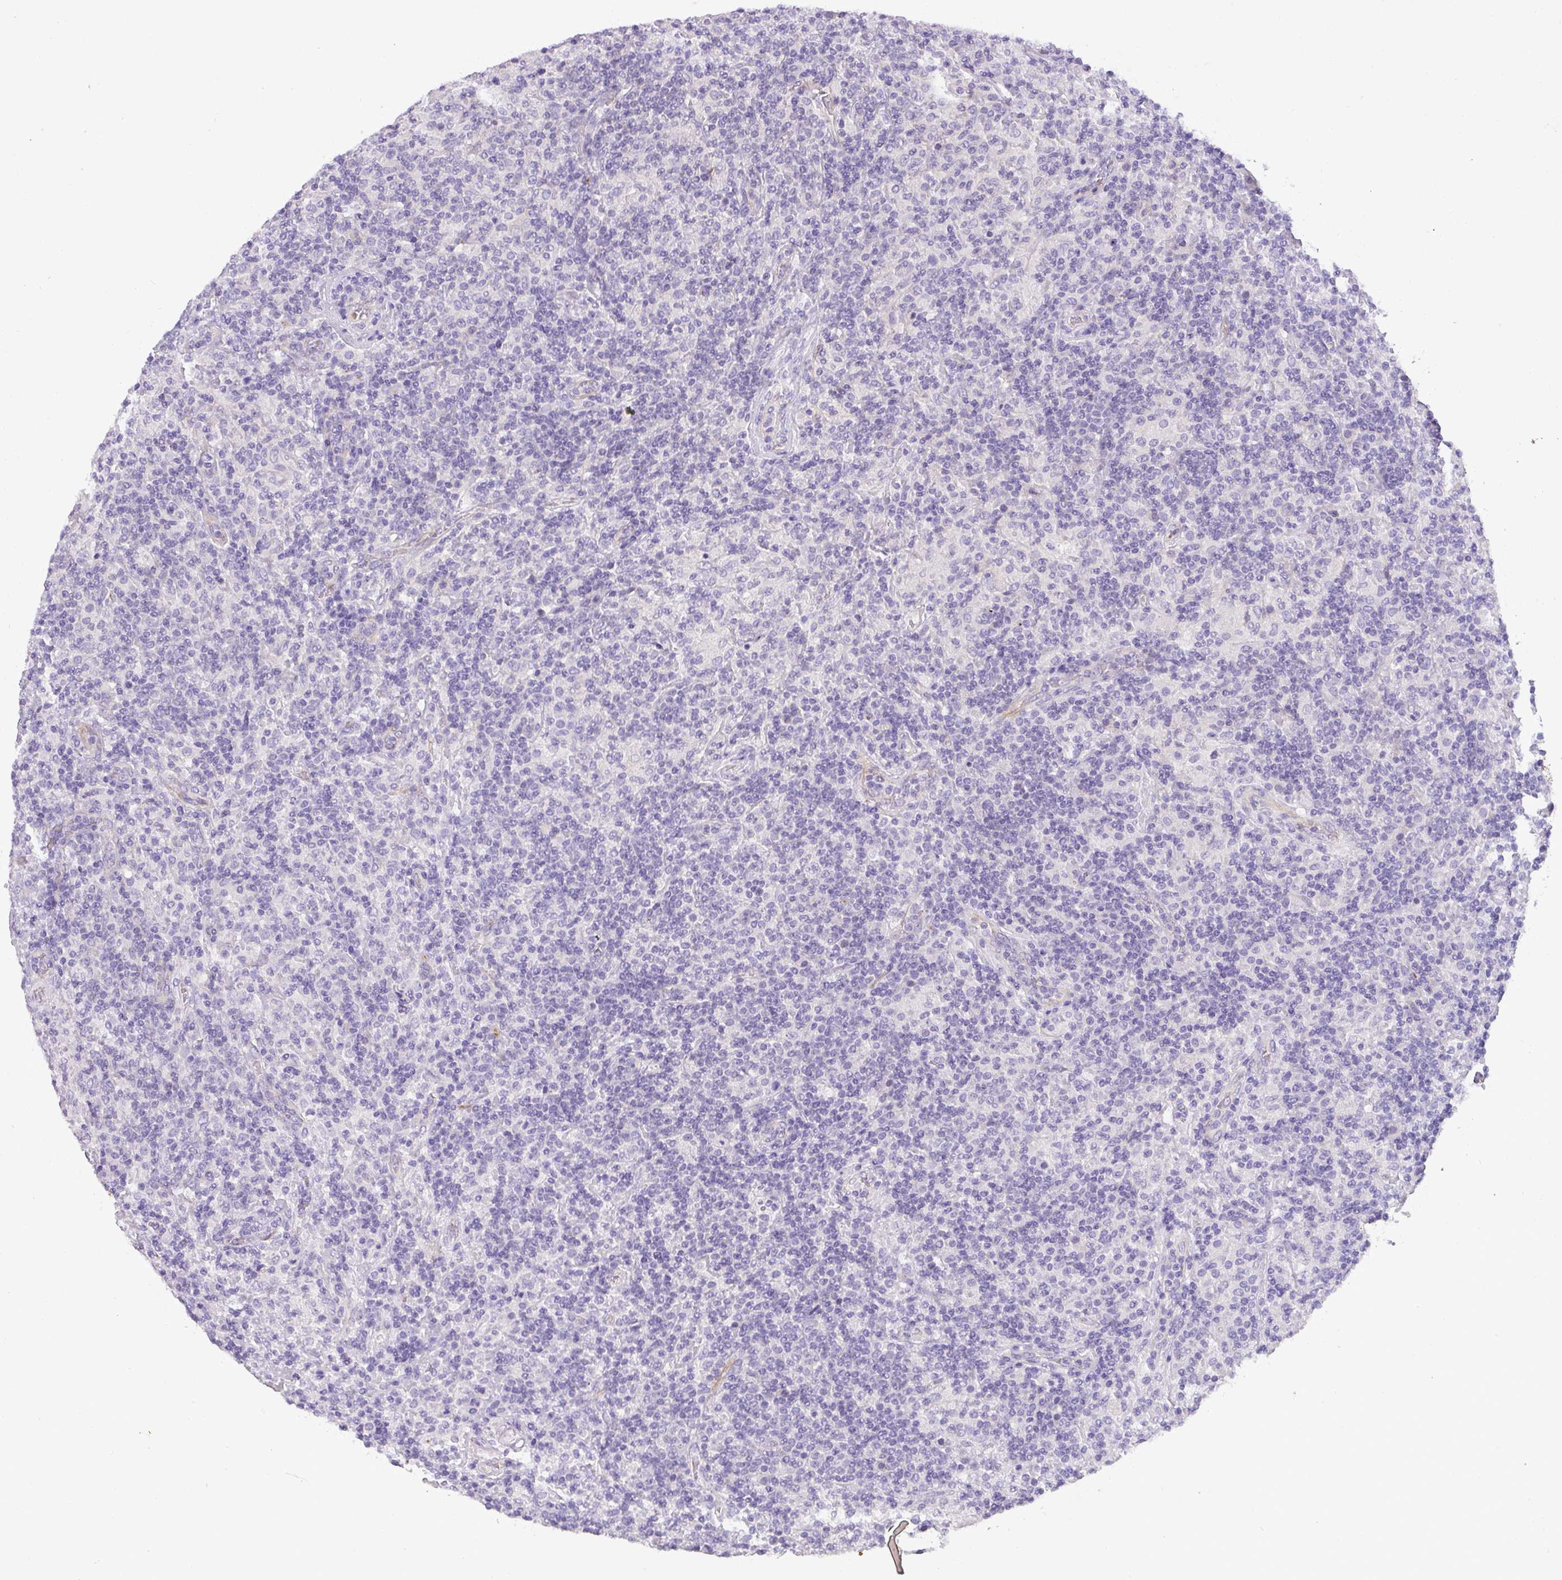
{"staining": {"intensity": "negative", "quantity": "none", "location": "none"}, "tissue": "lymphoma", "cell_type": "Tumor cells", "image_type": "cancer", "snomed": [{"axis": "morphology", "description": "Hodgkin's disease, NOS"}, {"axis": "topography", "description": "Lymph node"}], "caption": "Immunohistochemistry histopathology image of lymphoma stained for a protein (brown), which displays no expression in tumor cells. Brightfield microscopy of immunohistochemistry (IHC) stained with DAB (brown) and hematoxylin (blue), captured at high magnification.", "gene": "ENSG00000273748", "patient": {"sex": "male", "age": 70}}